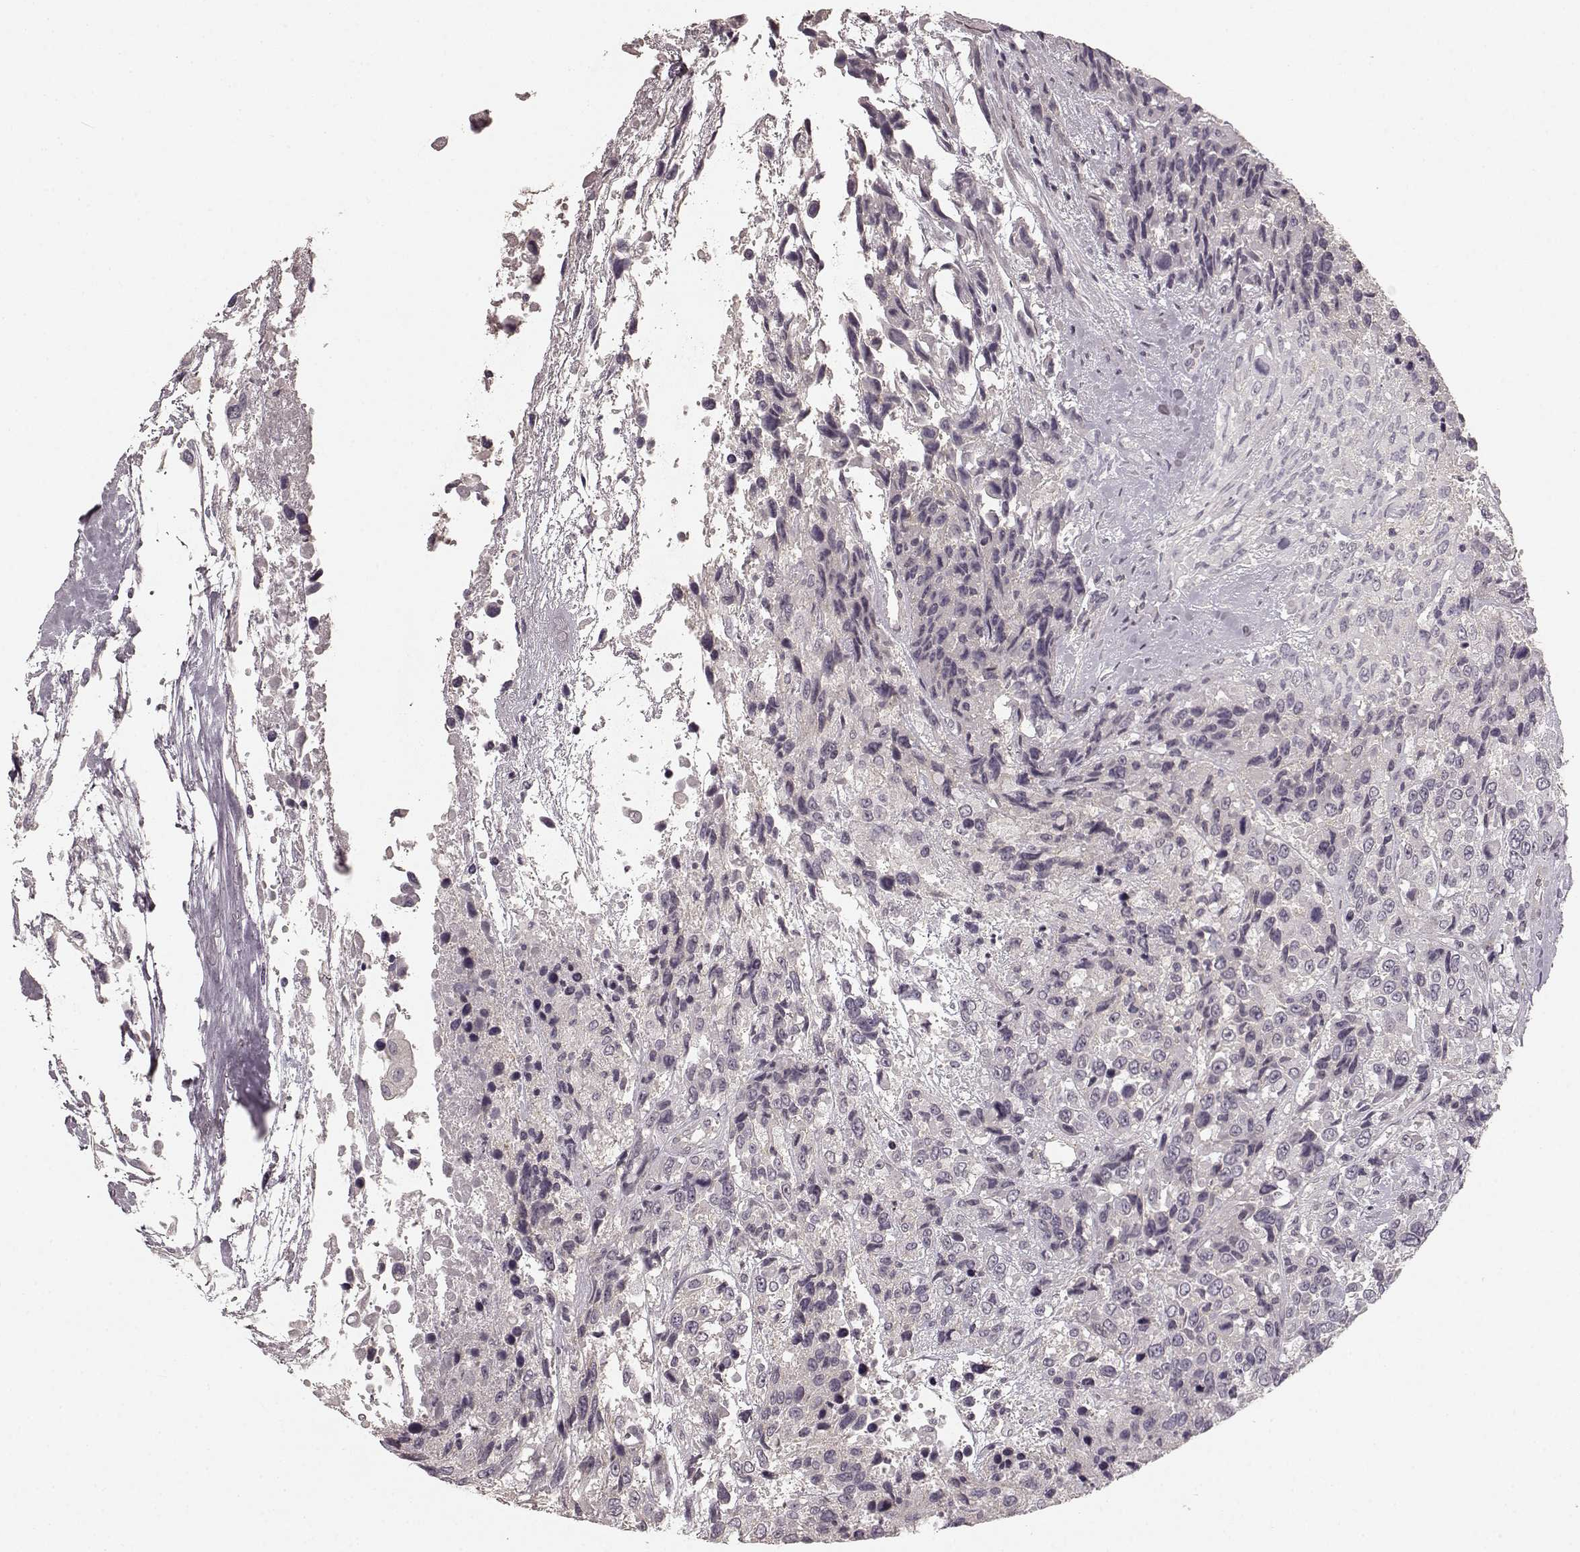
{"staining": {"intensity": "negative", "quantity": "none", "location": "none"}, "tissue": "urothelial cancer", "cell_type": "Tumor cells", "image_type": "cancer", "snomed": [{"axis": "morphology", "description": "Urothelial carcinoma, High grade"}, {"axis": "topography", "description": "Urinary bladder"}], "caption": "There is no significant expression in tumor cells of urothelial cancer.", "gene": "PRKCE", "patient": {"sex": "female", "age": 70}}